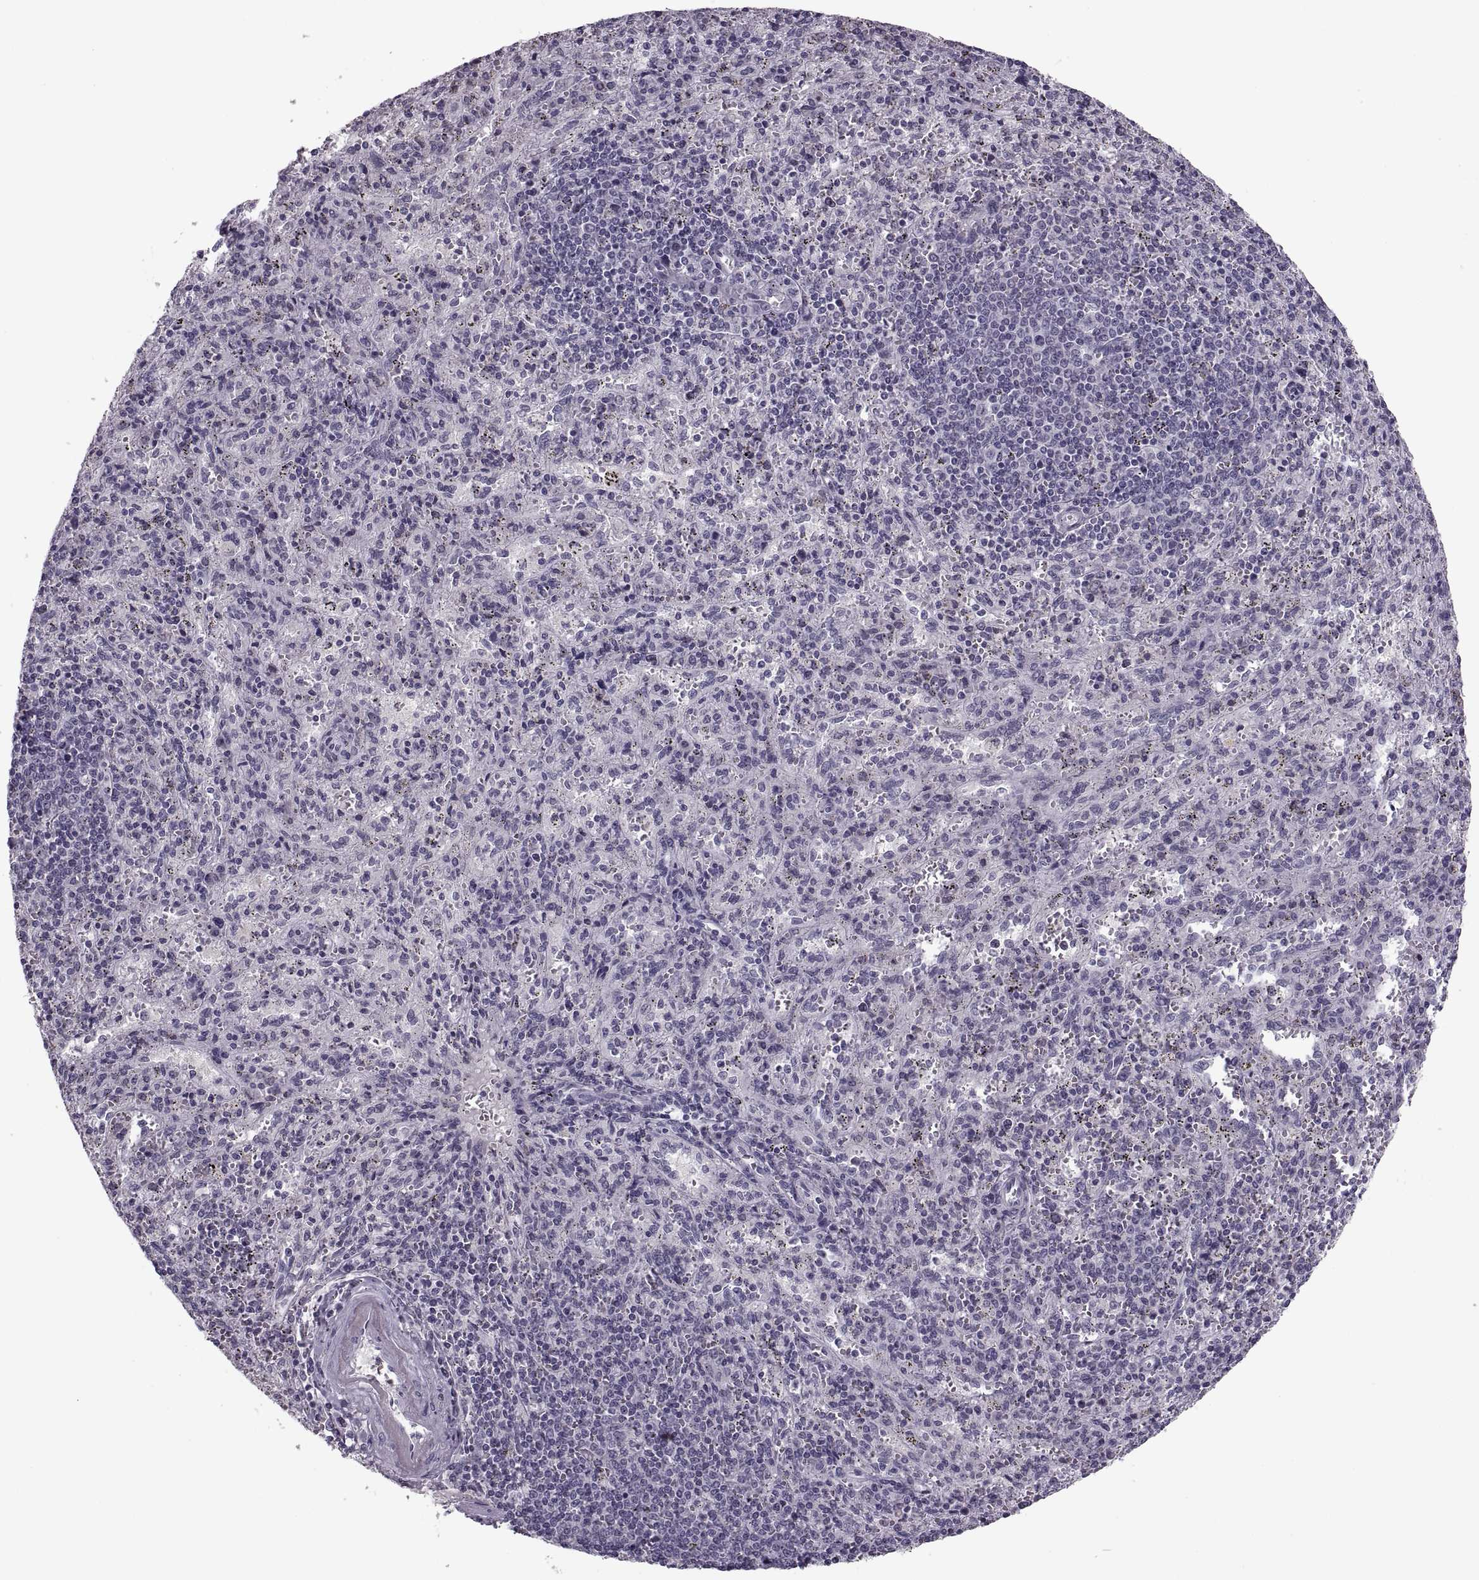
{"staining": {"intensity": "negative", "quantity": "none", "location": "none"}, "tissue": "spleen", "cell_type": "Cells in red pulp", "image_type": "normal", "snomed": [{"axis": "morphology", "description": "Normal tissue, NOS"}, {"axis": "topography", "description": "Spleen"}], "caption": "Histopathology image shows no protein expression in cells in red pulp of normal spleen. (DAB (3,3'-diaminobenzidine) IHC visualized using brightfield microscopy, high magnification).", "gene": "PAGE2B", "patient": {"sex": "male", "age": 57}}